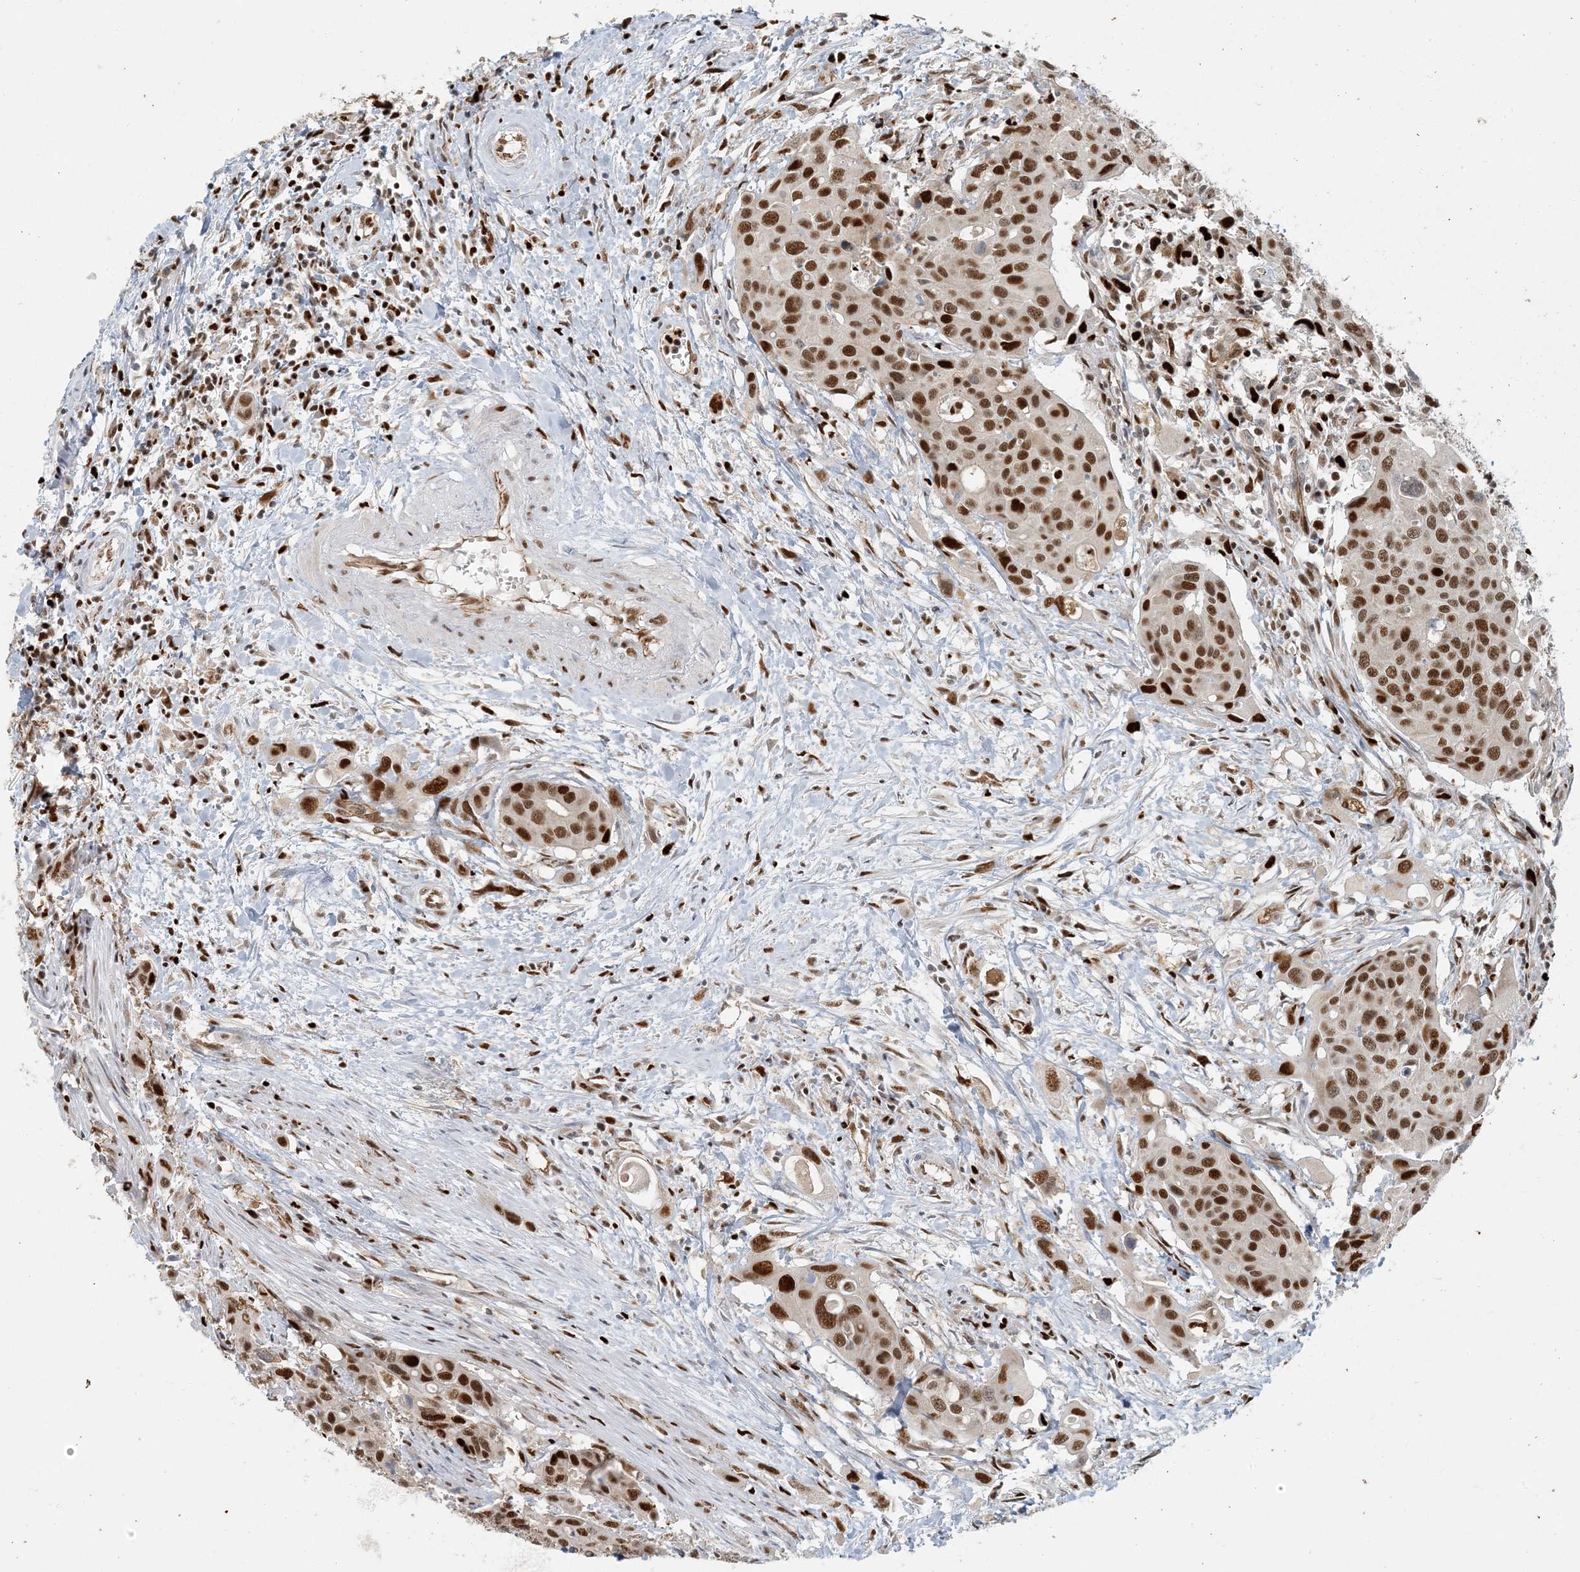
{"staining": {"intensity": "strong", "quantity": ">75%", "location": "nuclear"}, "tissue": "colorectal cancer", "cell_type": "Tumor cells", "image_type": "cancer", "snomed": [{"axis": "morphology", "description": "Adenocarcinoma, NOS"}, {"axis": "topography", "description": "Colon"}], "caption": "IHC micrograph of adenocarcinoma (colorectal) stained for a protein (brown), which displays high levels of strong nuclear staining in about >75% of tumor cells.", "gene": "AK9", "patient": {"sex": "male", "age": 77}}